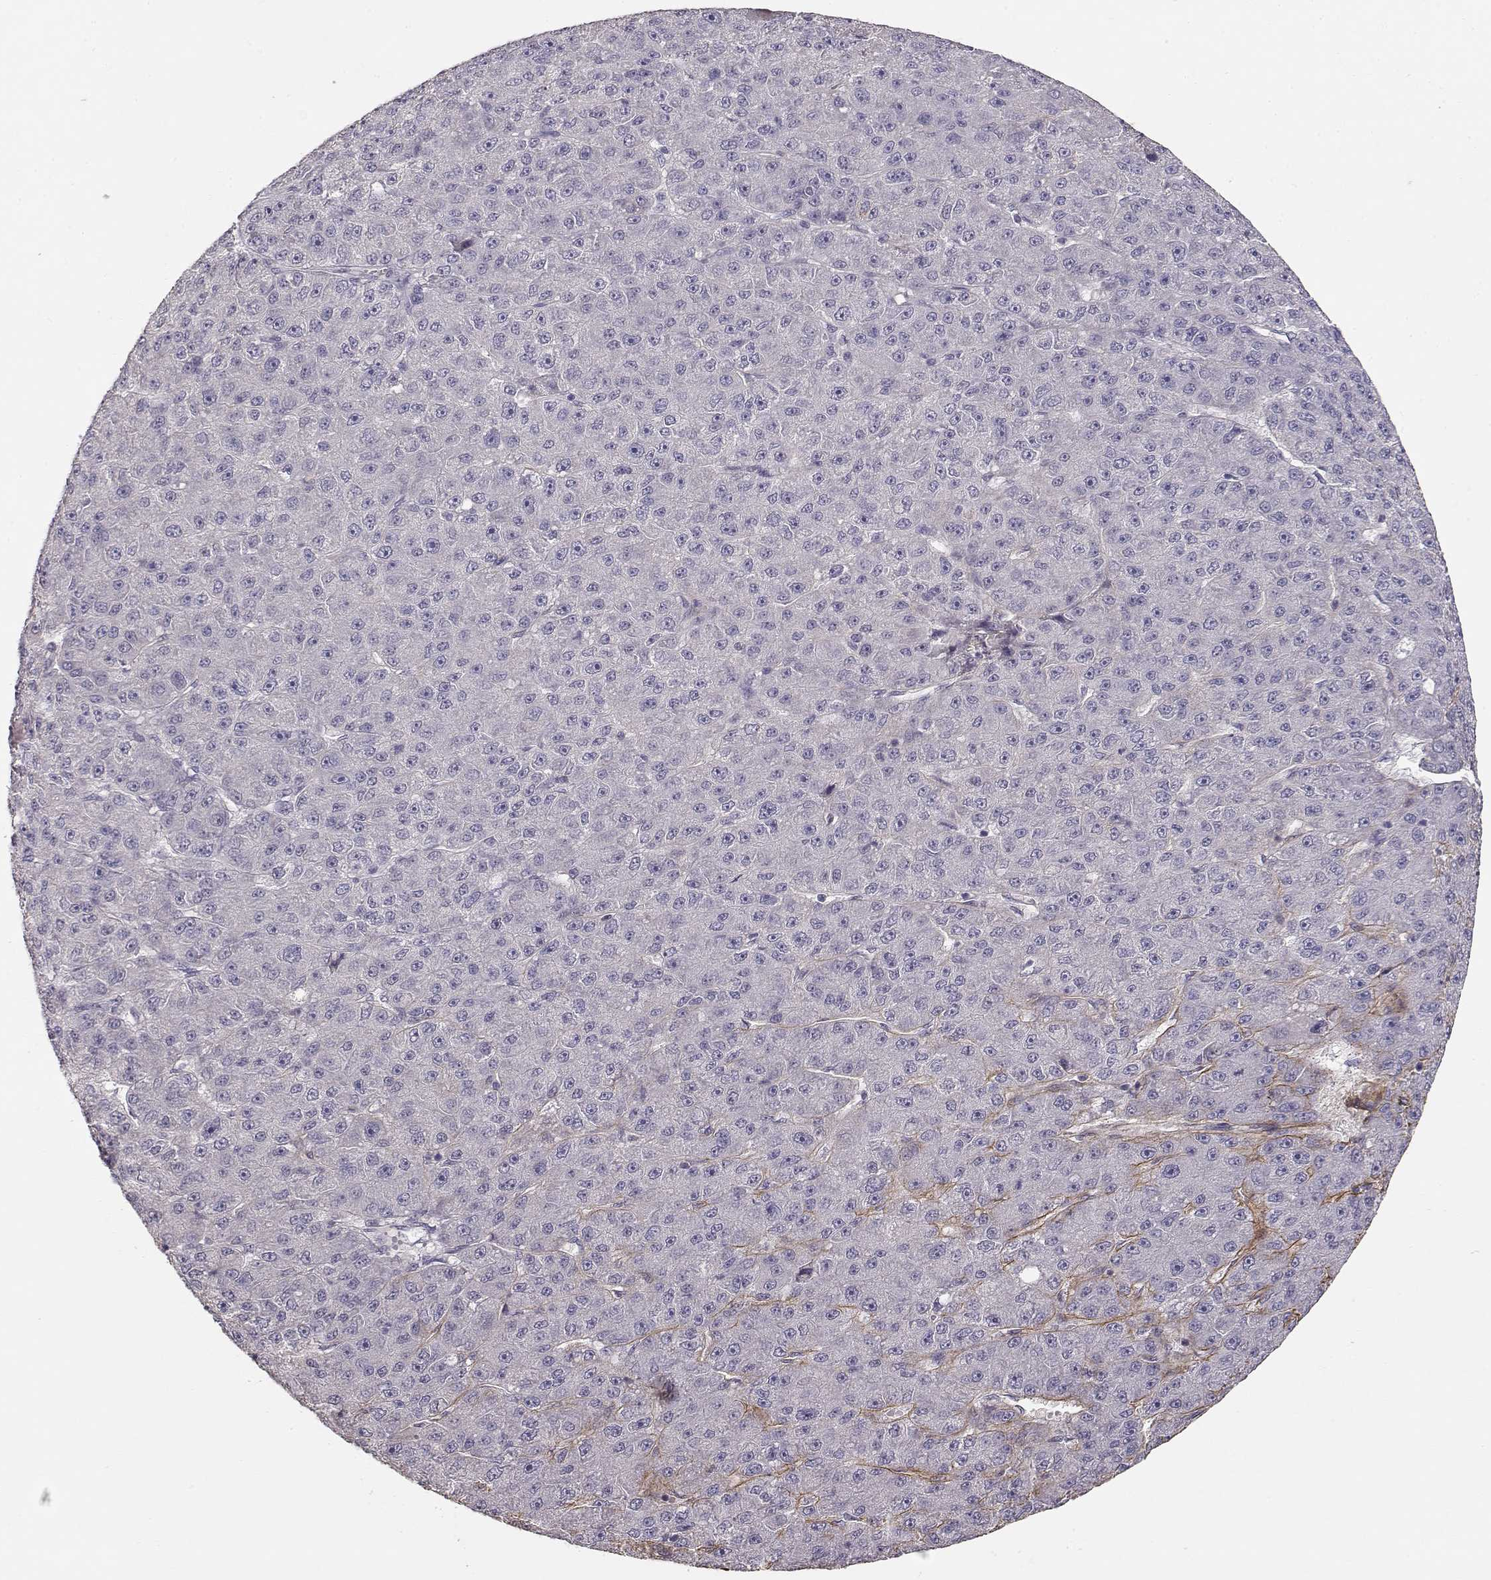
{"staining": {"intensity": "negative", "quantity": "none", "location": "none"}, "tissue": "liver cancer", "cell_type": "Tumor cells", "image_type": "cancer", "snomed": [{"axis": "morphology", "description": "Carcinoma, Hepatocellular, NOS"}, {"axis": "topography", "description": "Liver"}], "caption": "This is an immunohistochemistry (IHC) photomicrograph of liver cancer. There is no staining in tumor cells.", "gene": "LAMA5", "patient": {"sex": "male", "age": 67}}